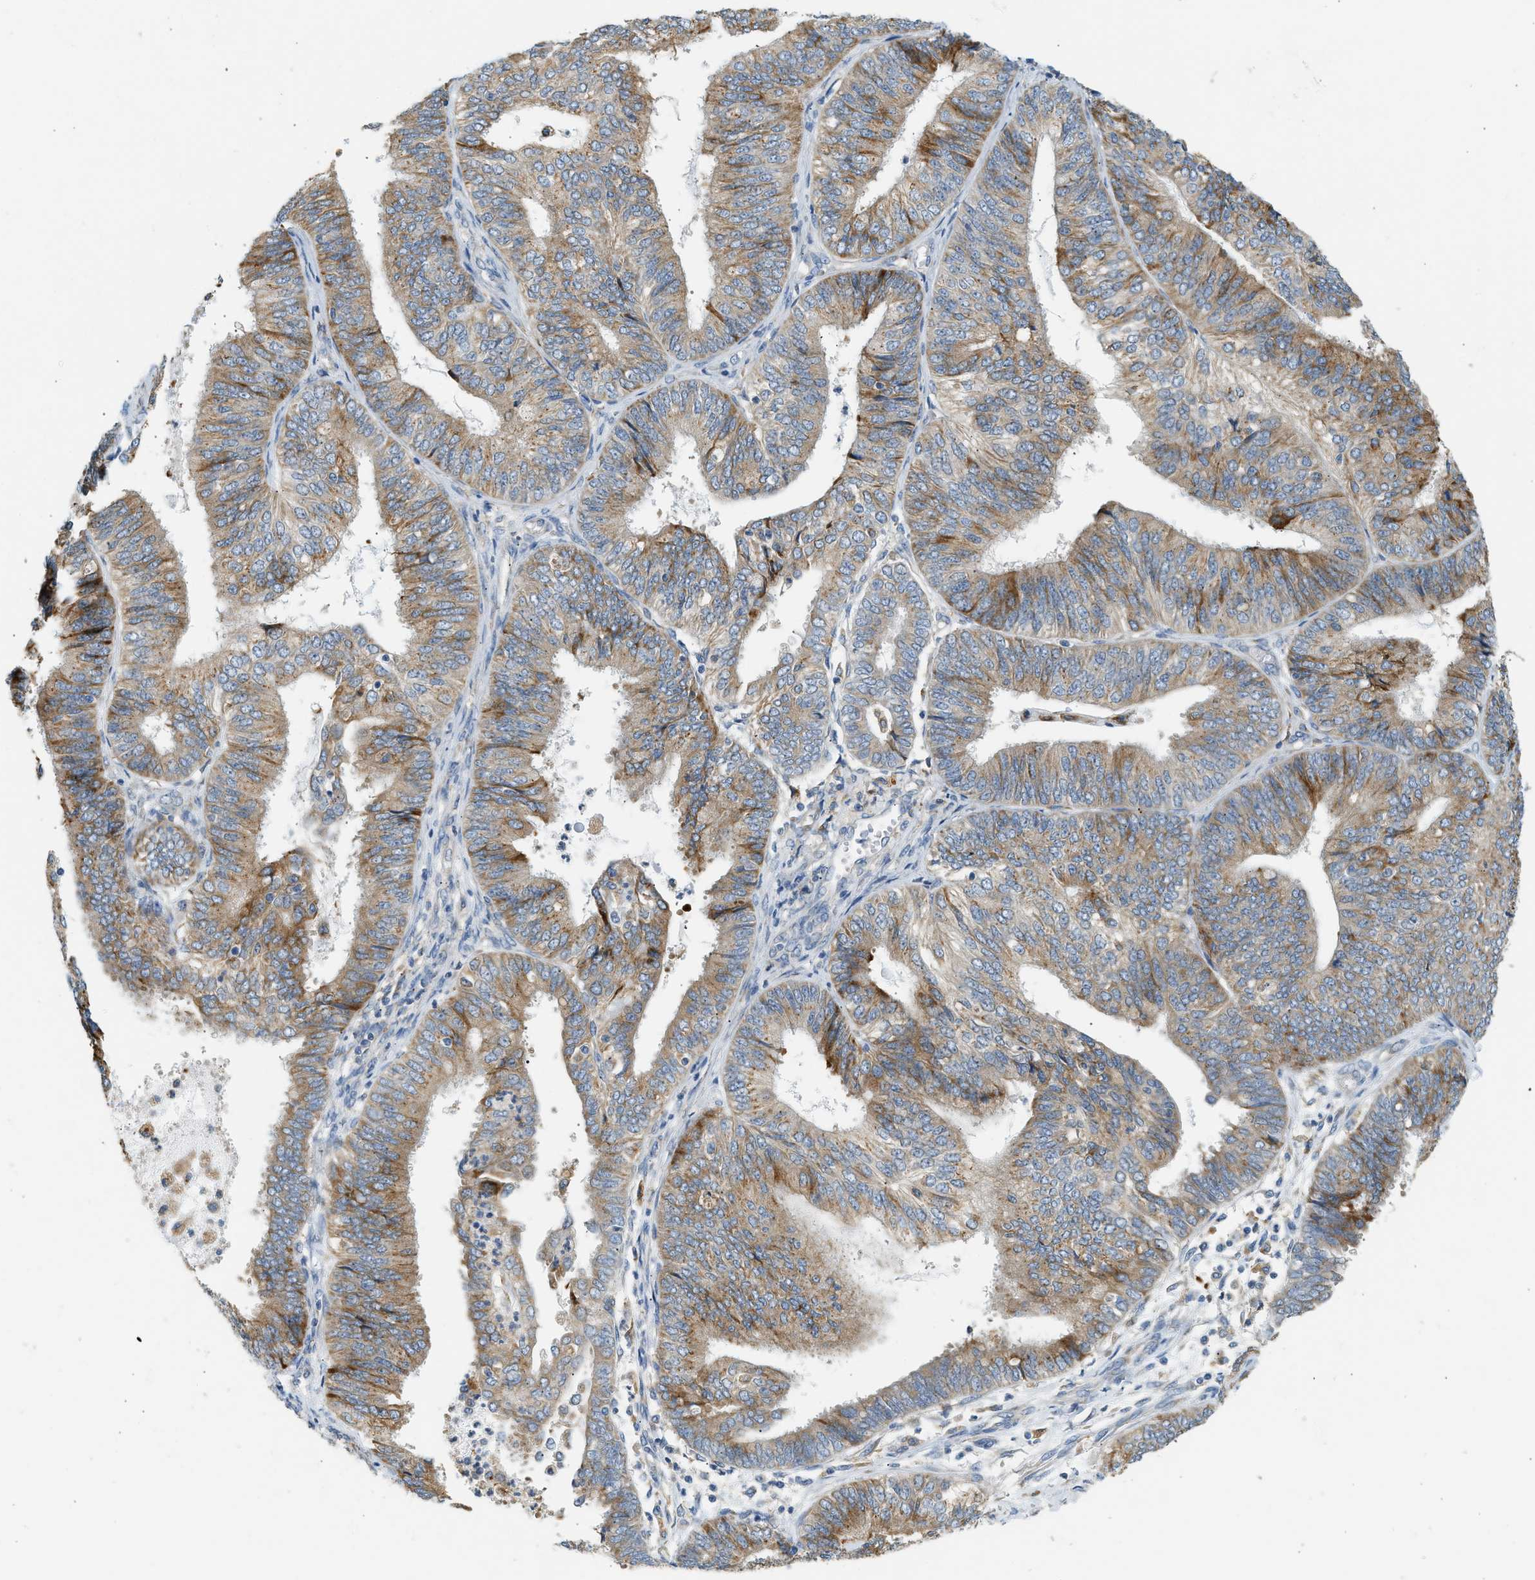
{"staining": {"intensity": "moderate", "quantity": ">75%", "location": "cytoplasmic/membranous"}, "tissue": "endometrial cancer", "cell_type": "Tumor cells", "image_type": "cancer", "snomed": [{"axis": "morphology", "description": "Adenocarcinoma, NOS"}, {"axis": "topography", "description": "Endometrium"}], "caption": "There is medium levels of moderate cytoplasmic/membranous staining in tumor cells of adenocarcinoma (endometrial), as demonstrated by immunohistochemical staining (brown color).", "gene": "CTSB", "patient": {"sex": "female", "age": 58}}